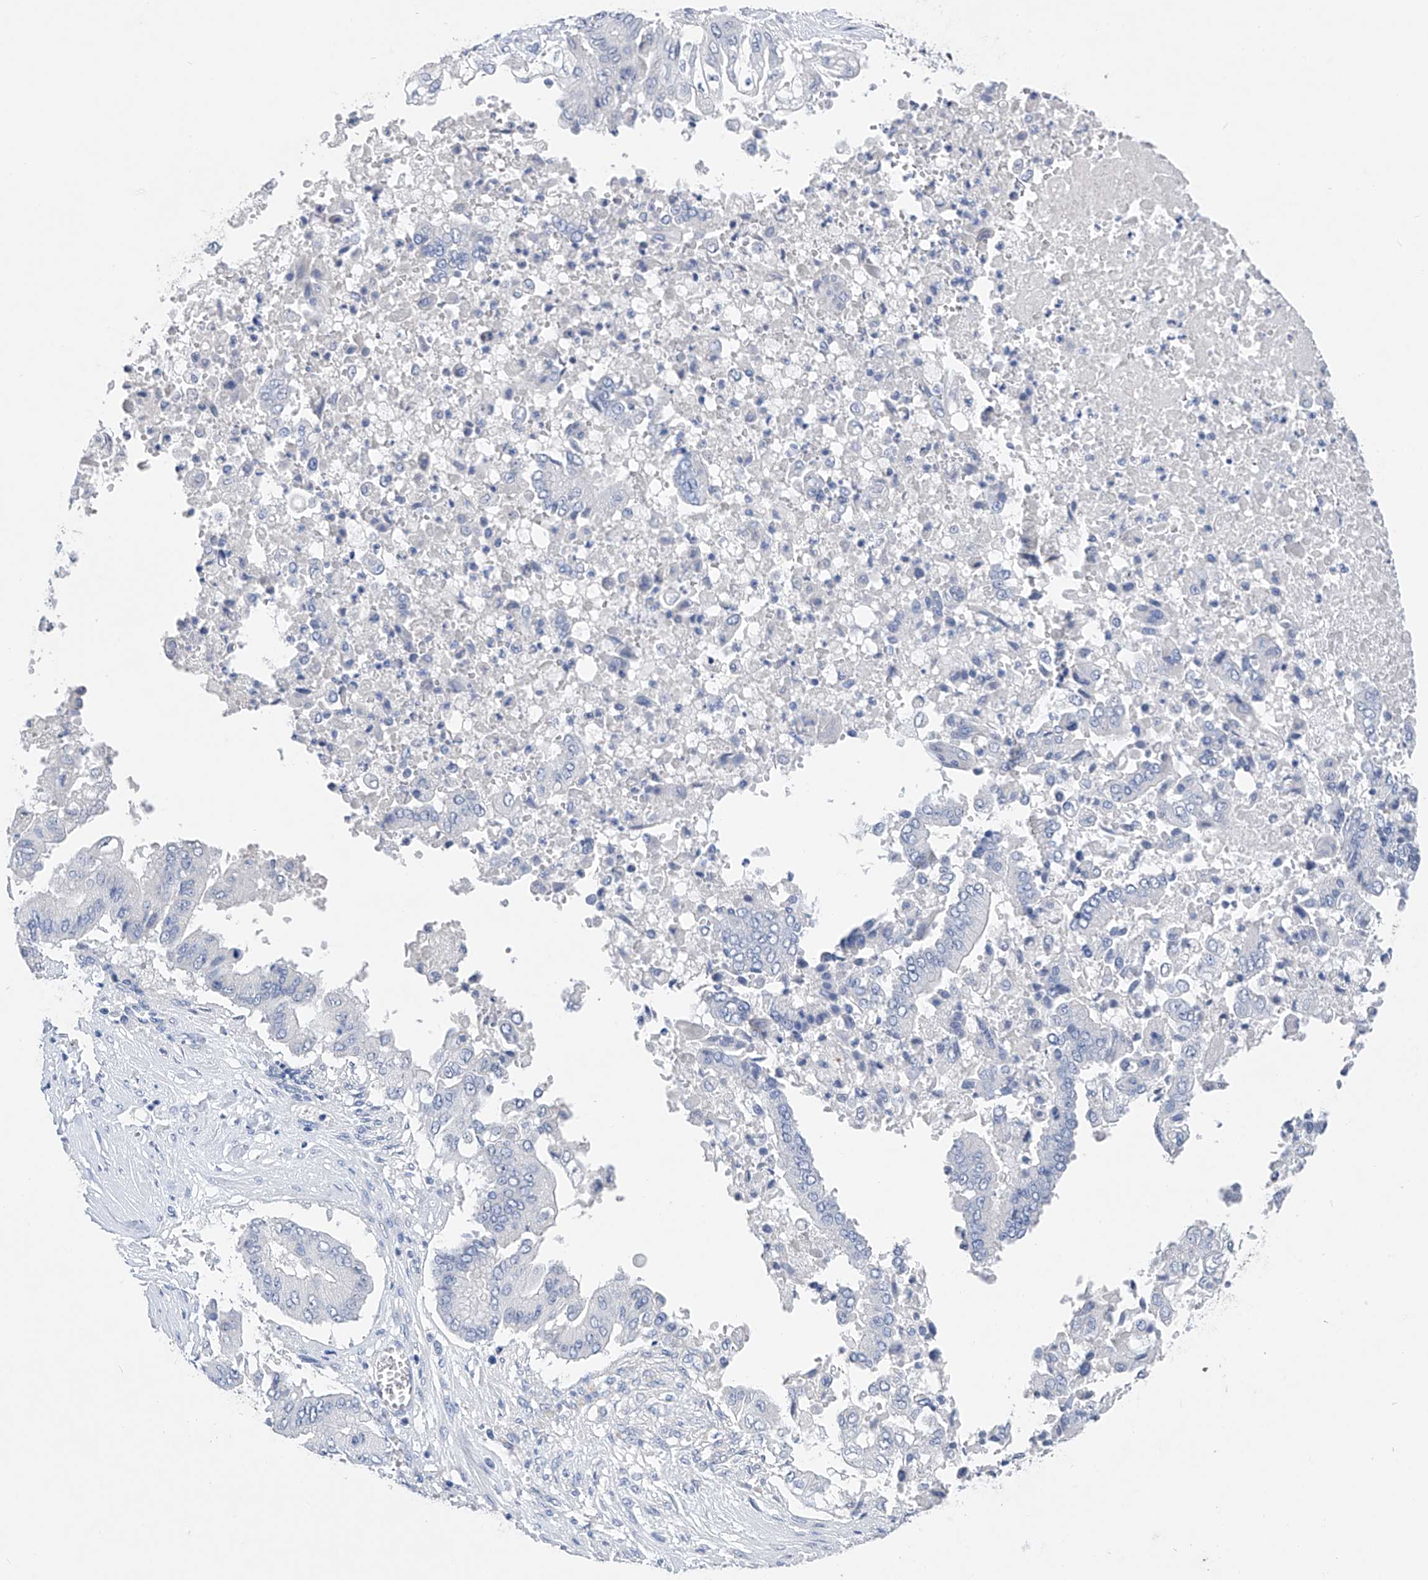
{"staining": {"intensity": "negative", "quantity": "none", "location": "none"}, "tissue": "pancreatic cancer", "cell_type": "Tumor cells", "image_type": "cancer", "snomed": [{"axis": "morphology", "description": "Adenocarcinoma, NOS"}, {"axis": "topography", "description": "Pancreas"}], "caption": "Tumor cells show no significant staining in pancreatic cancer (adenocarcinoma).", "gene": "ADRA1A", "patient": {"sex": "female", "age": 77}}